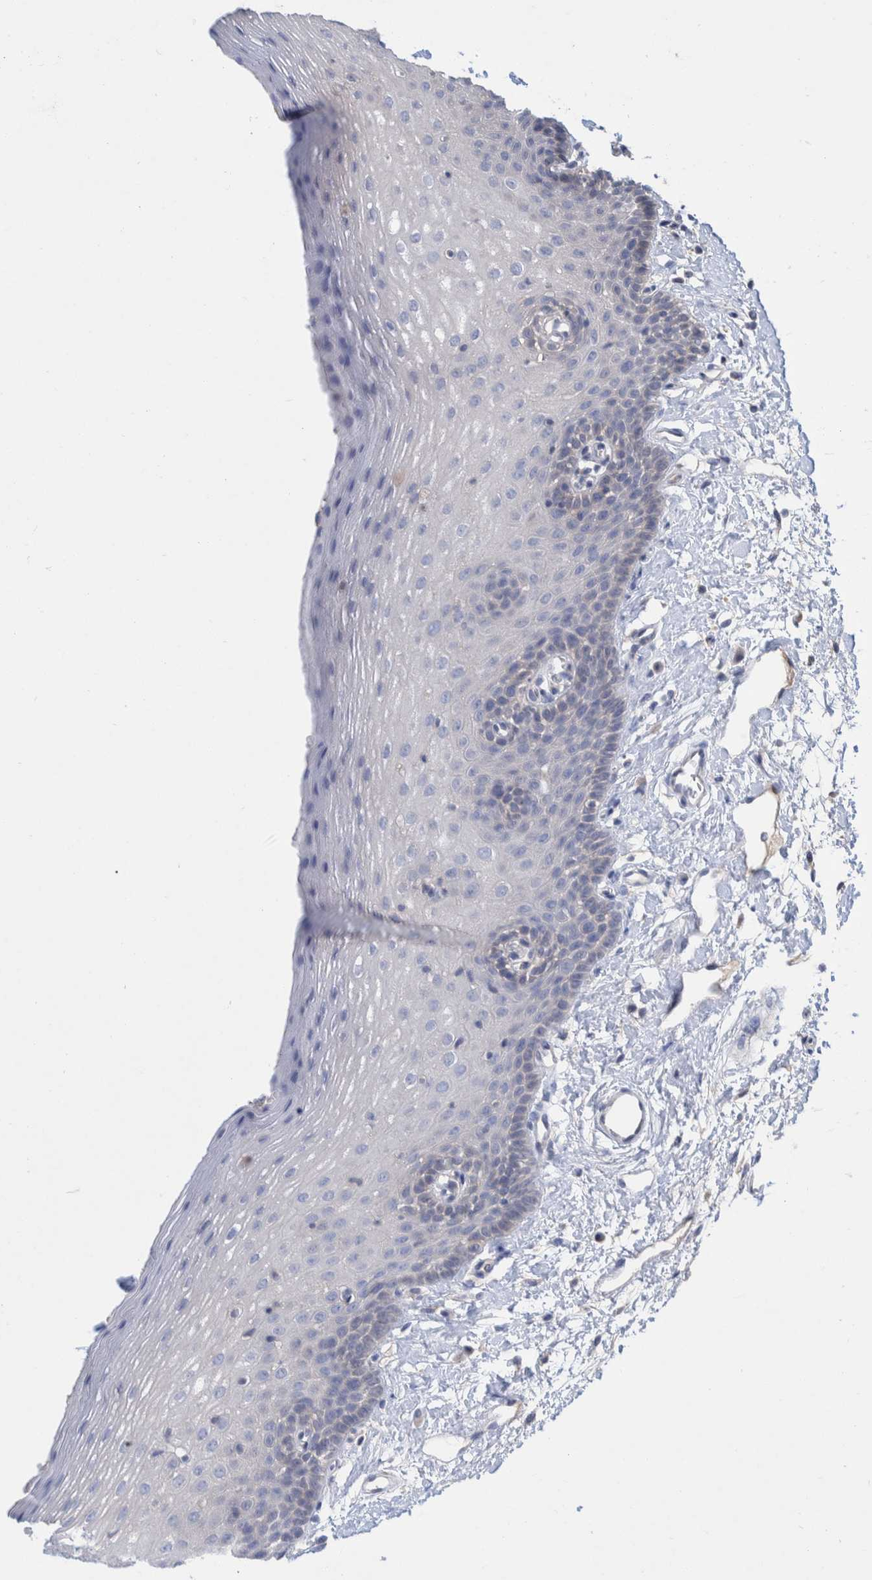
{"staining": {"intensity": "negative", "quantity": "none", "location": "none"}, "tissue": "oral mucosa", "cell_type": "Squamous epithelial cells", "image_type": "normal", "snomed": [{"axis": "morphology", "description": "Normal tissue, NOS"}, {"axis": "topography", "description": "Oral tissue"}], "caption": "IHC photomicrograph of benign oral mucosa stained for a protein (brown), which shows no expression in squamous epithelial cells.", "gene": "PLPBP", "patient": {"sex": "male", "age": 66}}